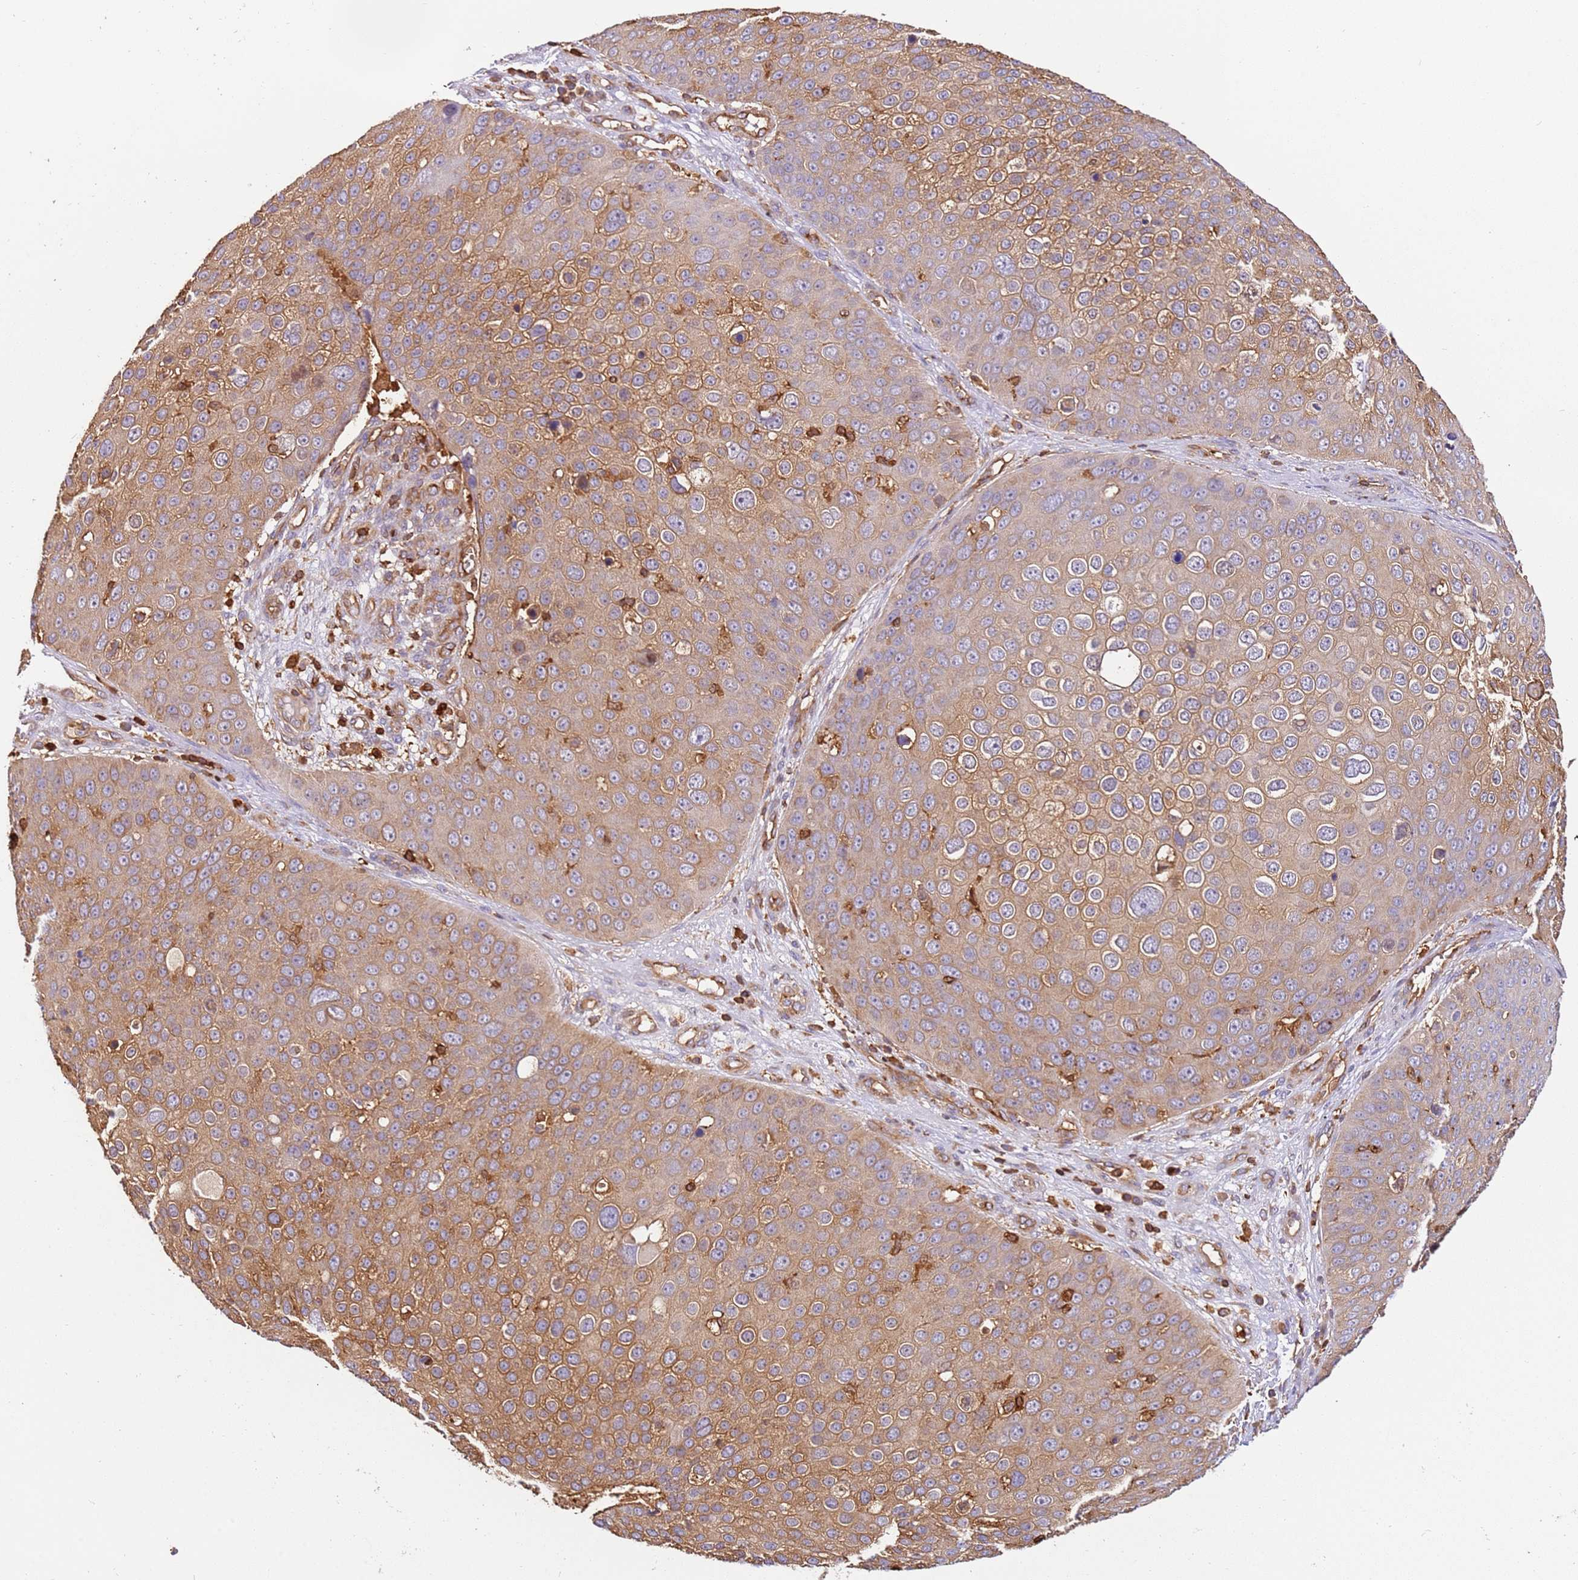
{"staining": {"intensity": "moderate", "quantity": "25%-75%", "location": "cytoplasmic/membranous"}, "tissue": "skin cancer", "cell_type": "Tumor cells", "image_type": "cancer", "snomed": [{"axis": "morphology", "description": "Squamous cell carcinoma, NOS"}, {"axis": "topography", "description": "Skin"}], "caption": "A high-resolution histopathology image shows IHC staining of skin cancer, which shows moderate cytoplasmic/membranous staining in about 25%-75% of tumor cells.", "gene": "OR6P1", "patient": {"sex": "male", "age": 71}}